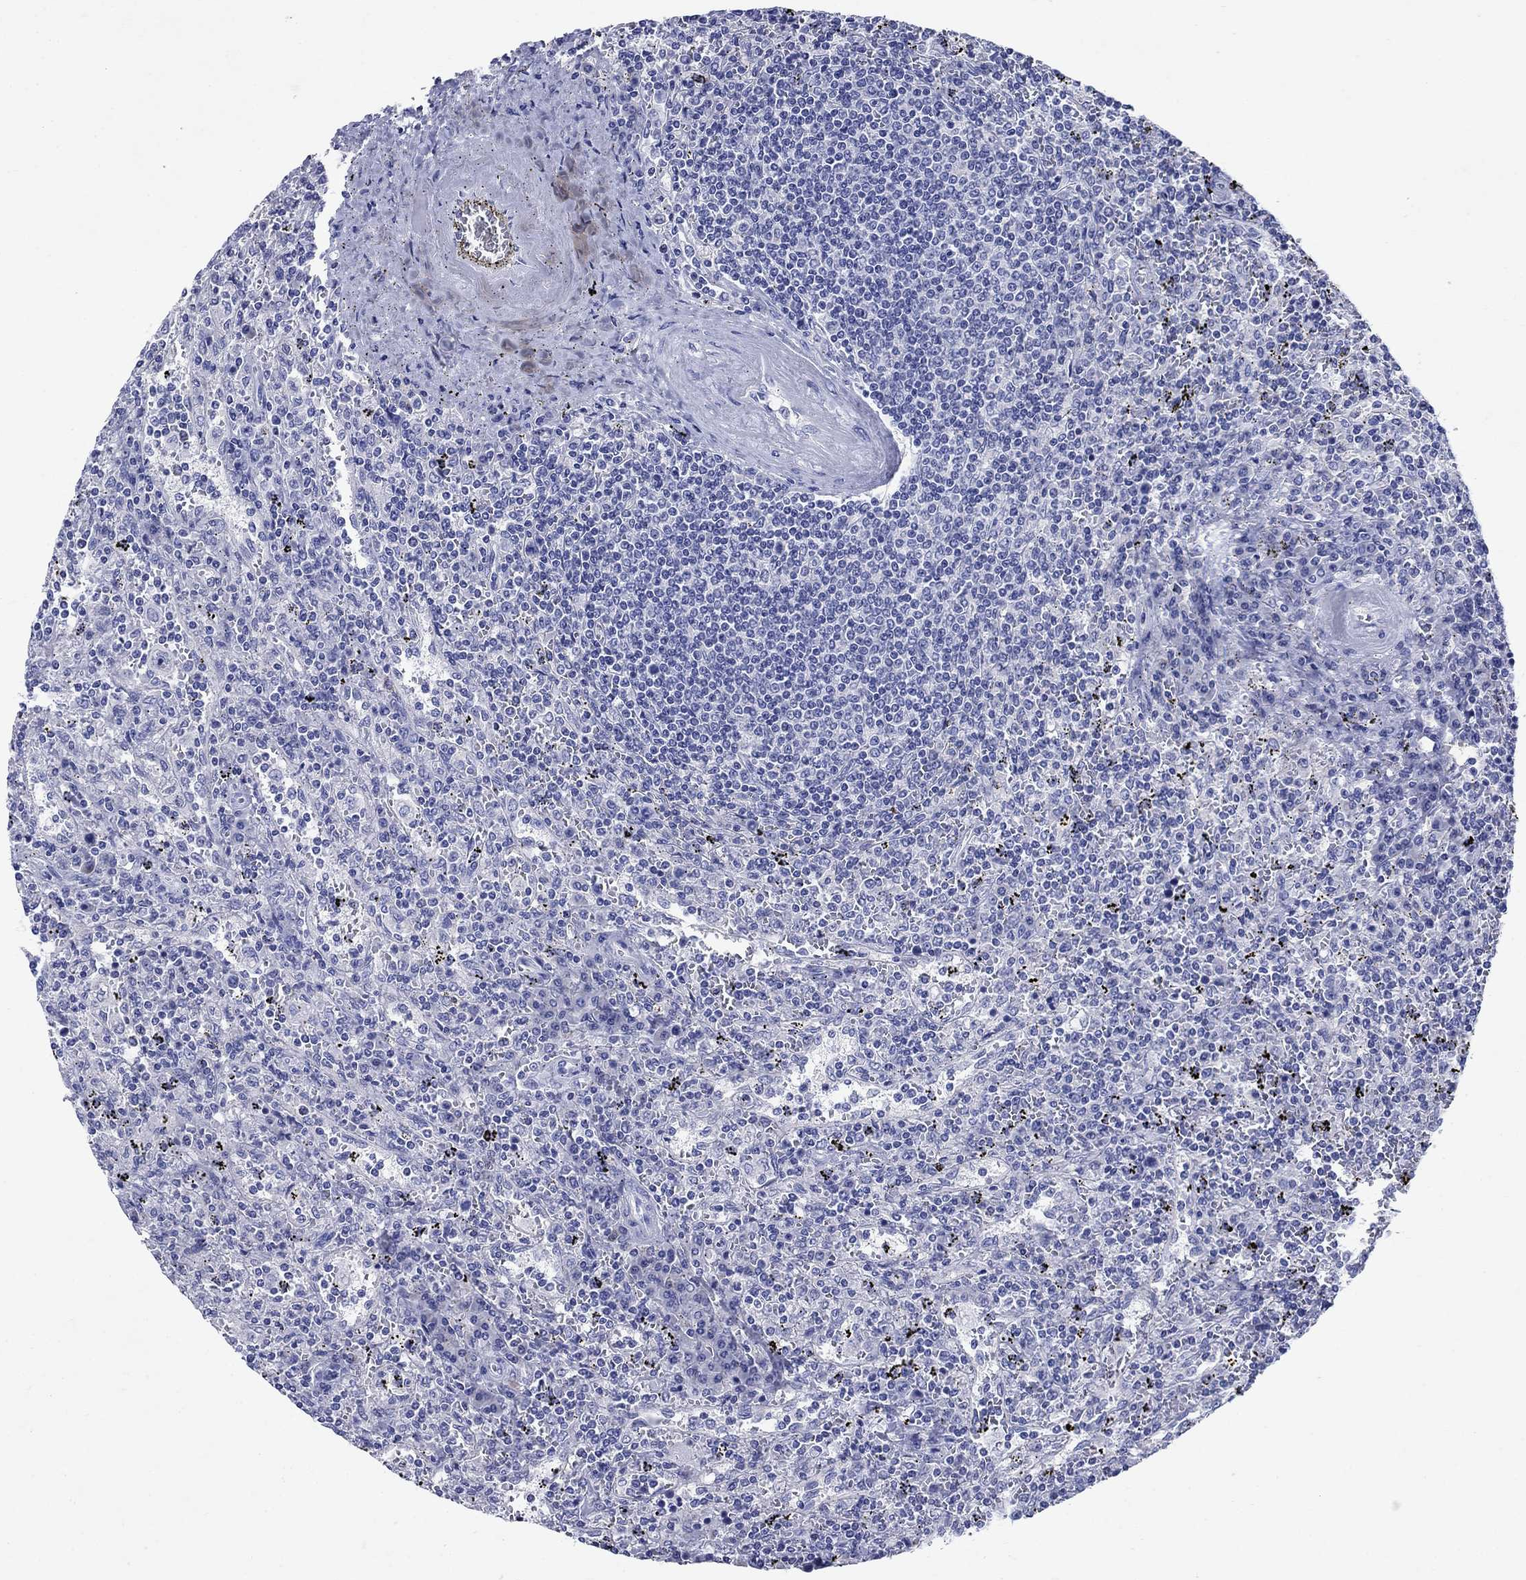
{"staining": {"intensity": "negative", "quantity": "none", "location": "none"}, "tissue": "lymphoma", "cell_type": "Tumor cells", "image_type": "cancer", "snomed": [{"axis": "morphology", "description": "Malignant lymphoma, non-Hodgkin's type, Low grade"}, {"axis": "topography", "description": "Spleen"}], "caption": "This is an immunohistochemistry histopathology image of lymphoma. There is no staining in tumor cells.", "gene": "SULT2B1", "patient": {"sex": "male", "age": 62}}